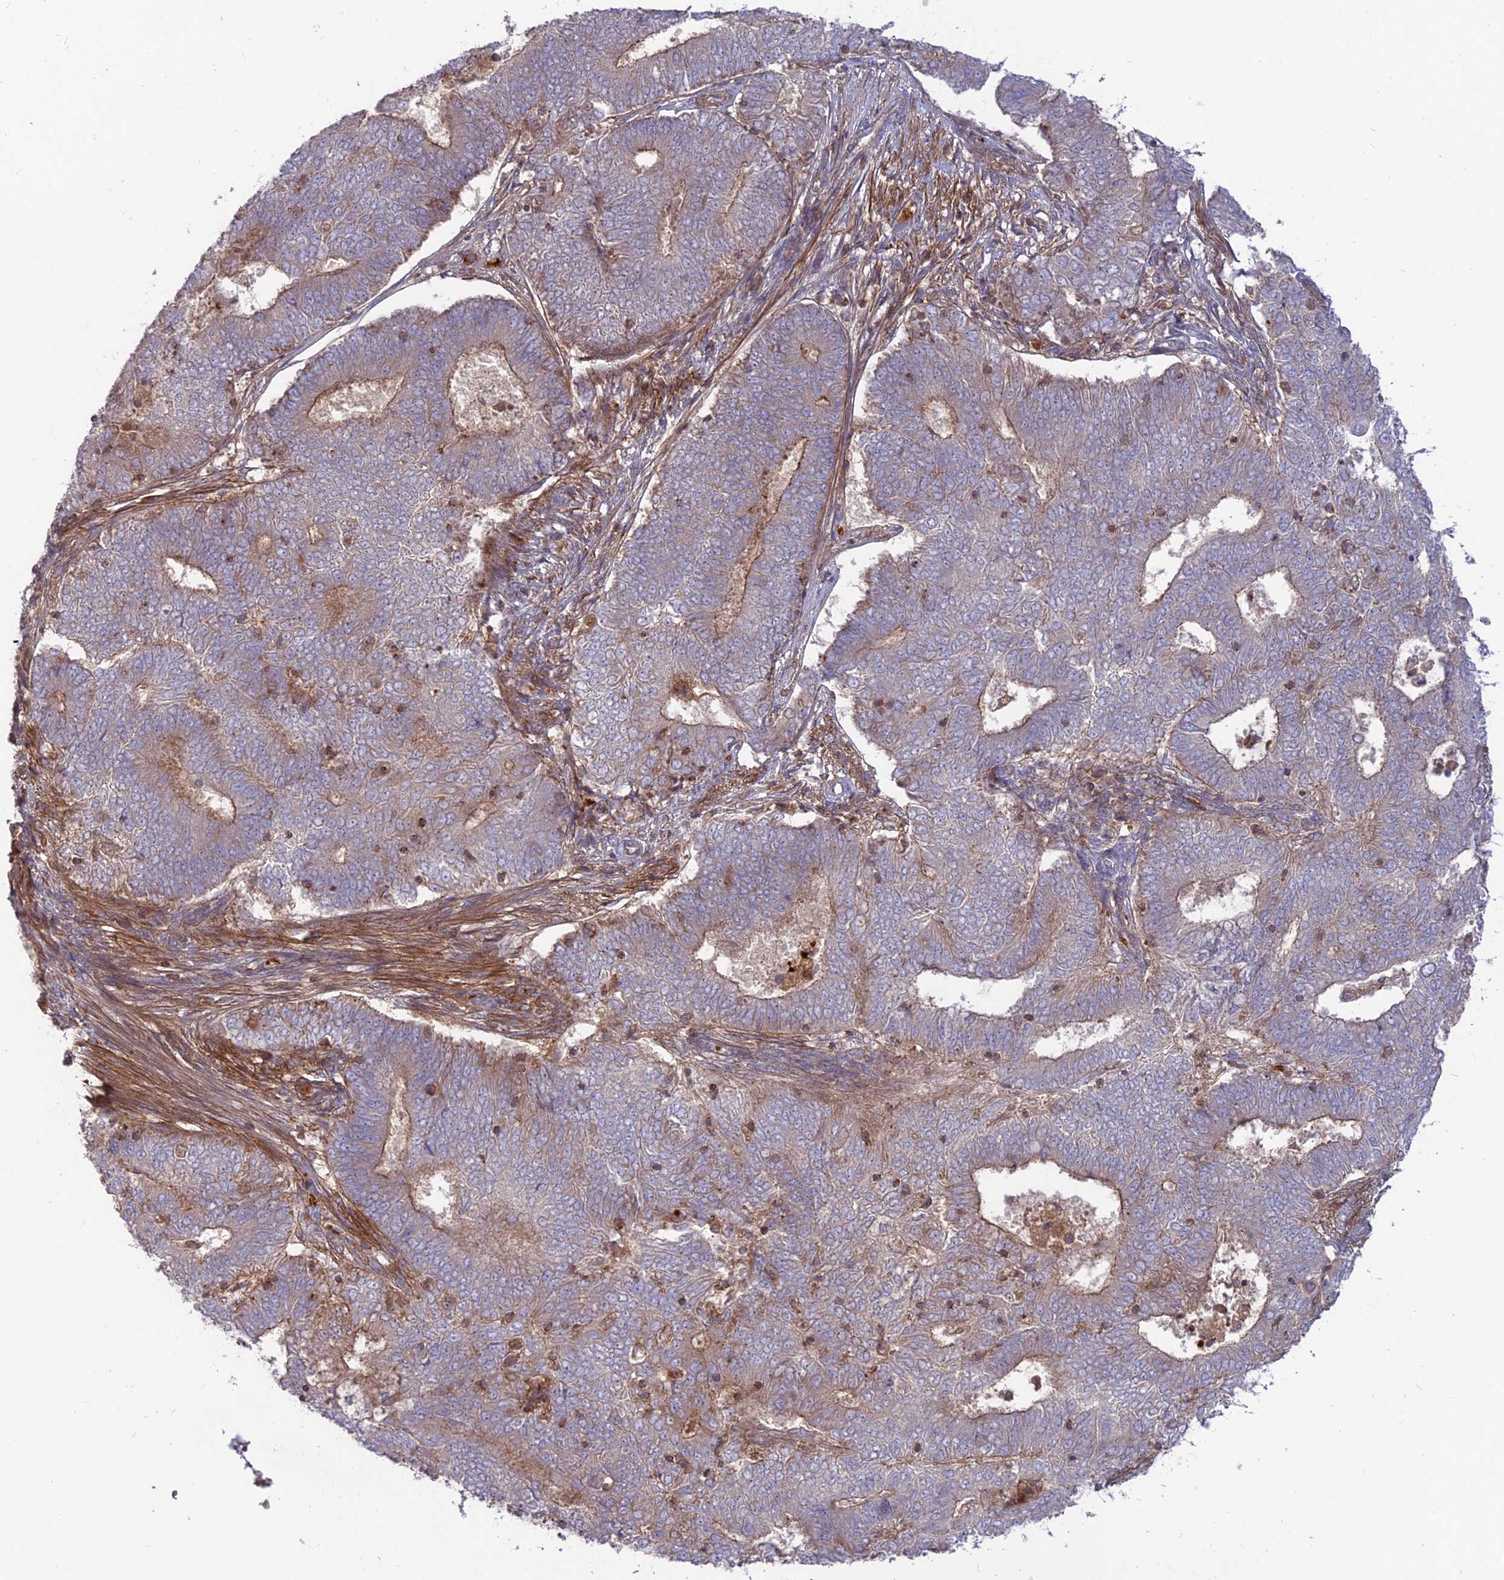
{"staining": {"intensity": "weak", "quantity": "<25%", "location": "cytoplasmic/membranous"}, "tissue": "endometrial cancer", "cell_type": "Tumor cells", "image_type": "cancer", "snomed": [{"axis": "morphology", "description": "Adenocarcinoma, NOS"}, {"axis": "topography", "description": "Endometrium"}], "caption": "A high-resolution micrograph shows immunohistochemistry (IHC) staining of adenocarcinoma (endometrial), which exhibits no significant staining in tumor cells.", "gene": "CPNE7", "patient": {"sex": "female", "age": 62}}